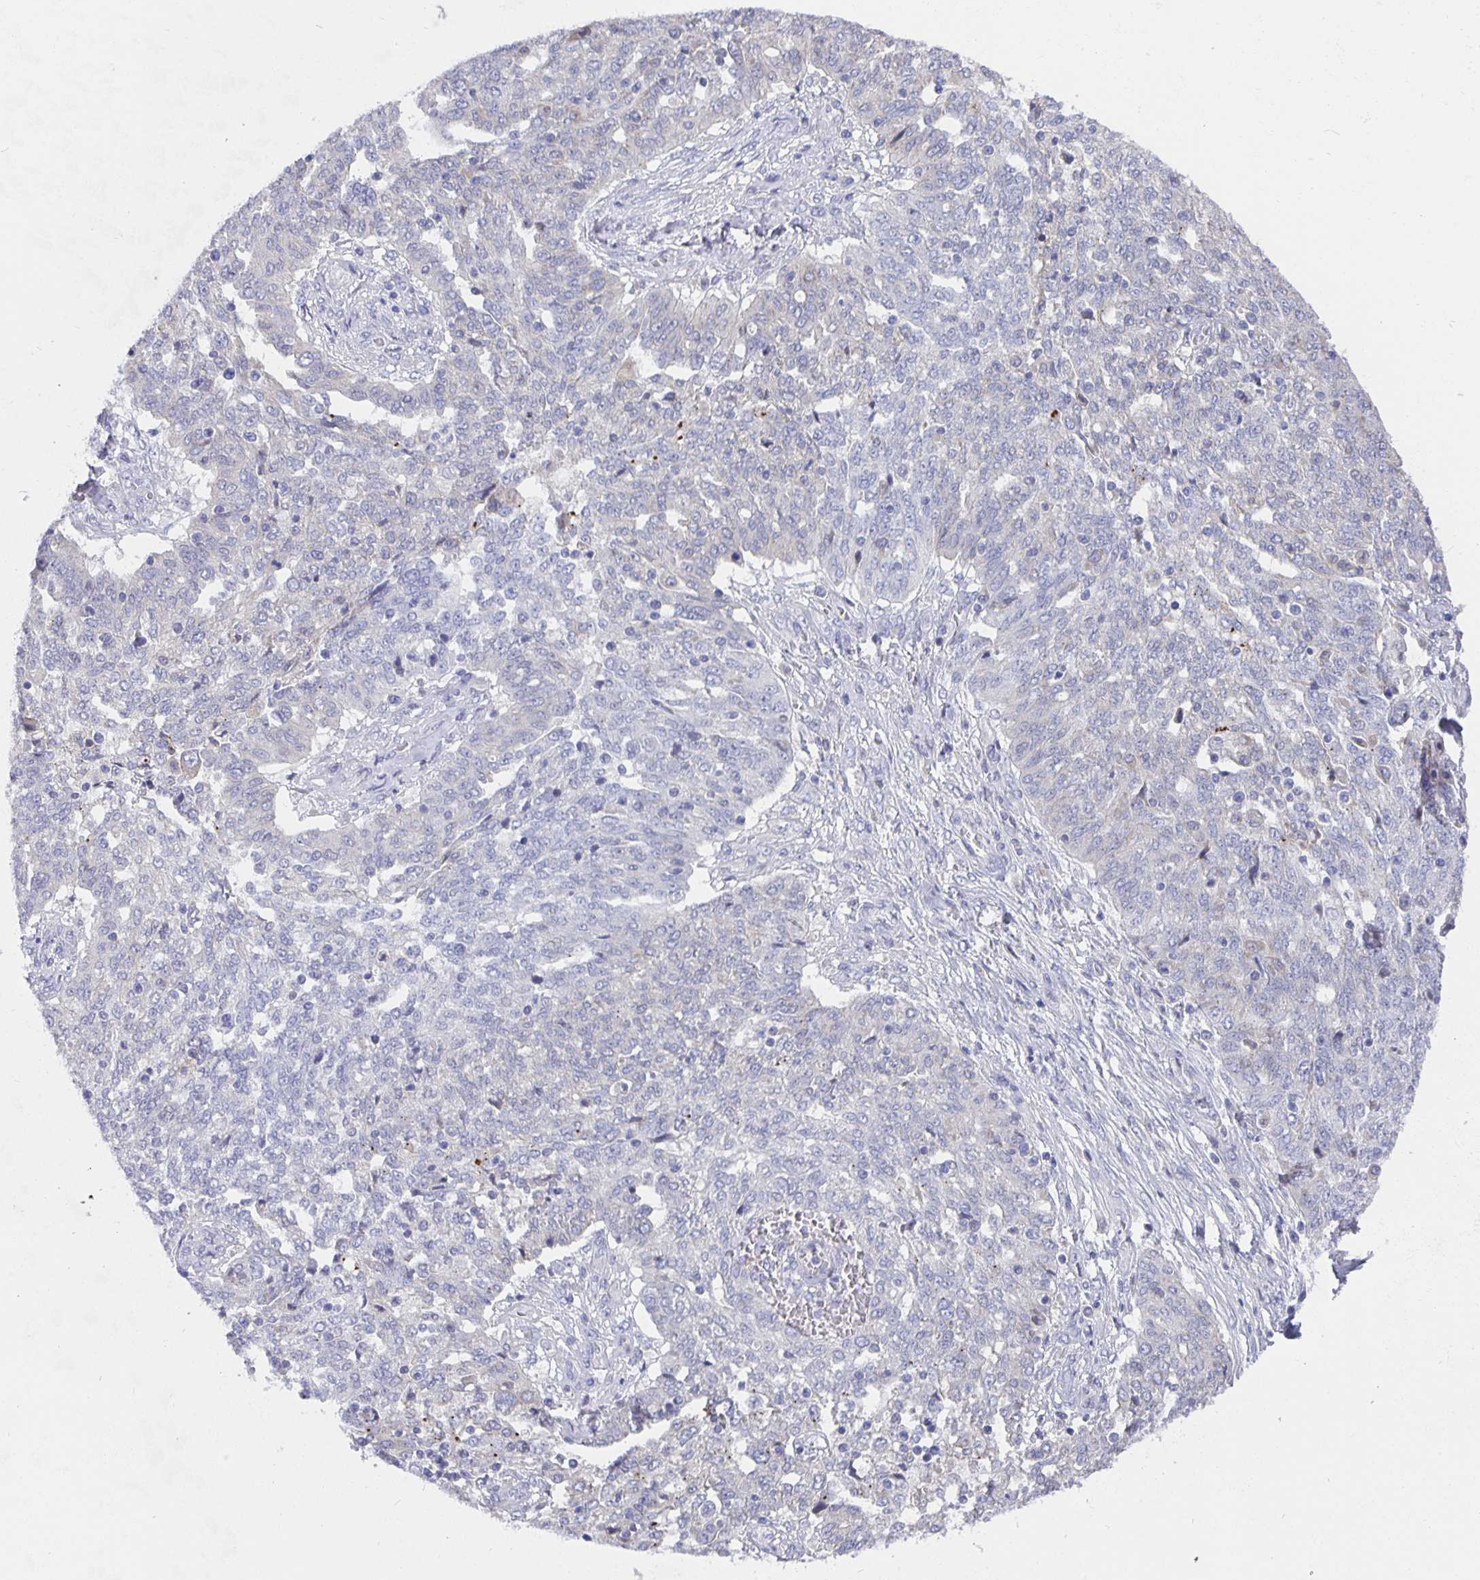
{"staining": {"intensity": "negative", "quantity": "none", "location": "none"}, "tissue": "ovarian cancer", "cell_type": "Tumor cells", "image_type": "cancer", "snomed": [{"axis": "morphology", "description": "Cystadenocarcinoma, serous, NOS"}, {"axis": "topography", "description": "Ovary"}], "caption": "Tumor cells are negative for brown protein staining in ovarian serous cystadenocarcinoma.", "gene": "CFAP74", "patient": {"sex": "female", "age": 67}}